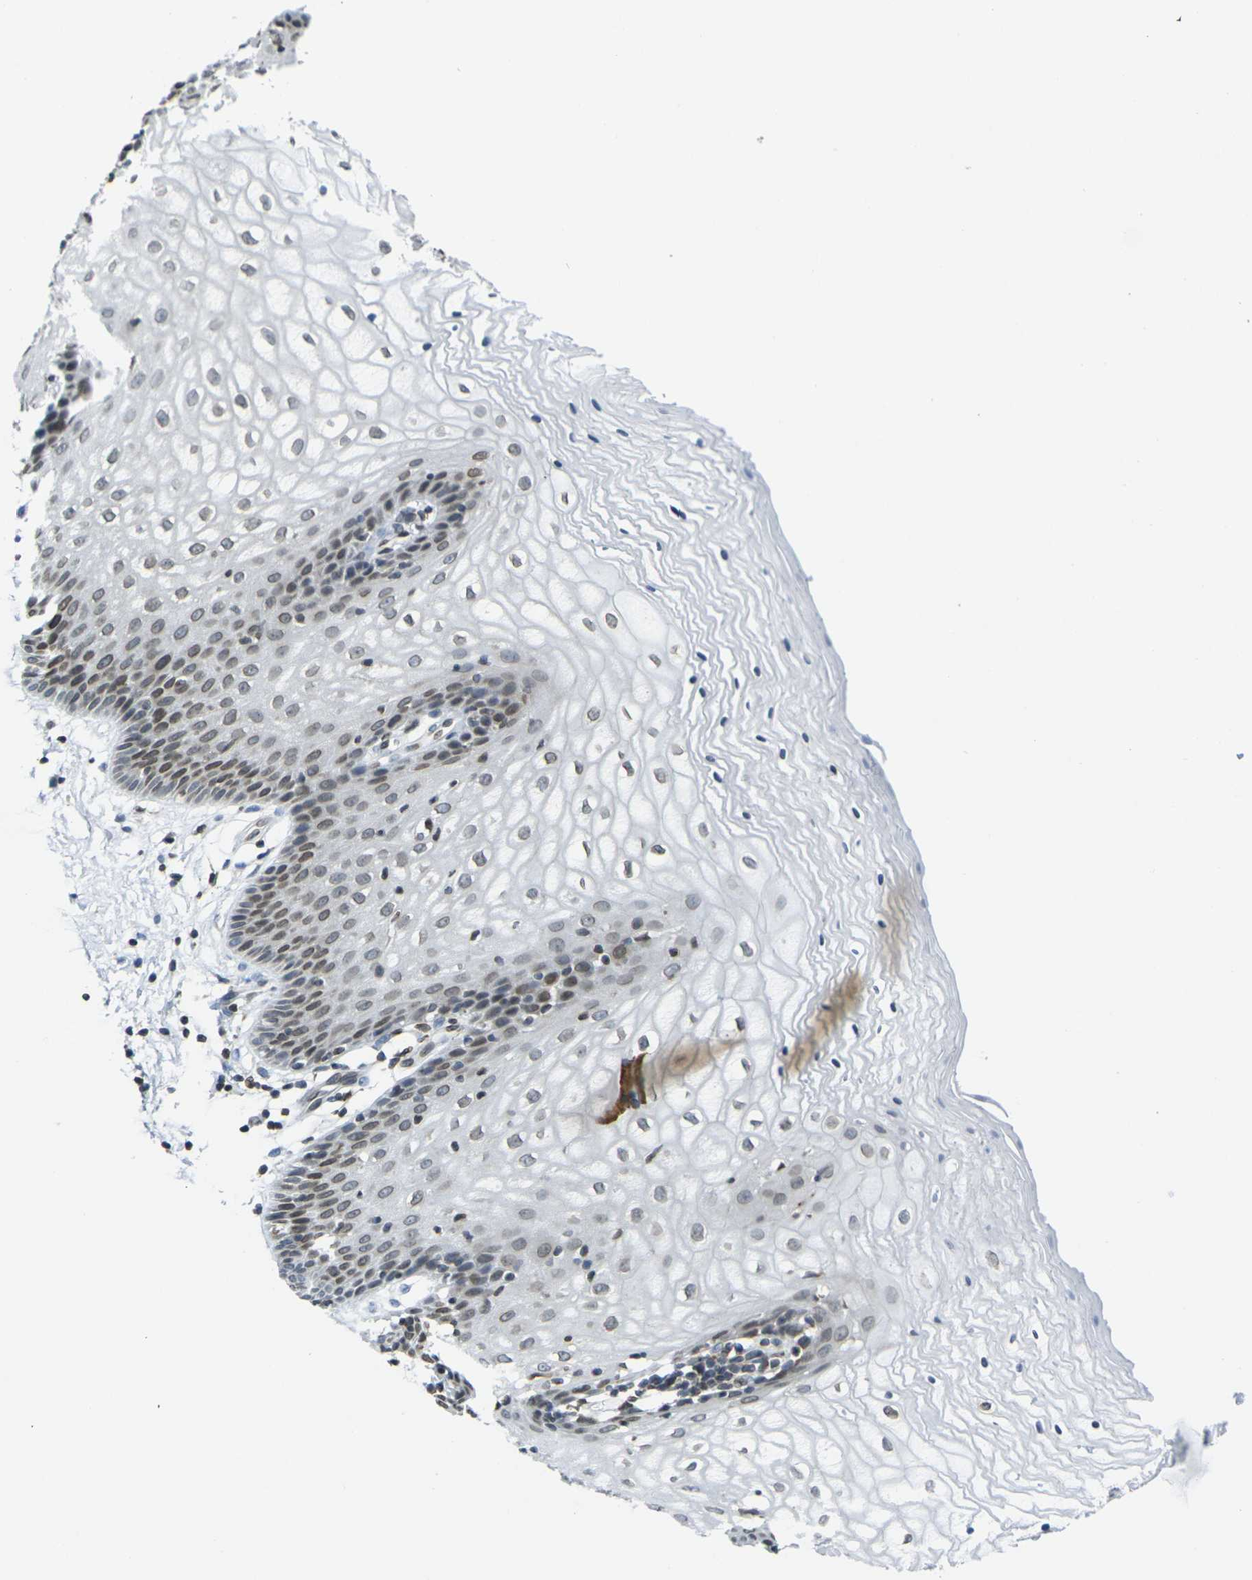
{"staining": {"intensity": "moderate", "quantity": ">75%", "location": "cytoplasmic/membranous,nuclear"}, "tissue": "vagina", "cell_type": "Squamous epithelial cells", "image_type": "normal", "snomed": [{"axis": "morphology", "description": "Normal tissue, NOS"}, {"axis": "topography", "description": "Vagina"}], "caption": "Immunohistochemistry (IHC) (DAB) staining of unremarkable vagina exhibits moderate cytoplasmic/membranous,nuclear protein expression in approximately >75% of squamous epithelial cells.", "gene": "BRDT", "patient": {"sex": "female", "age": 34}}